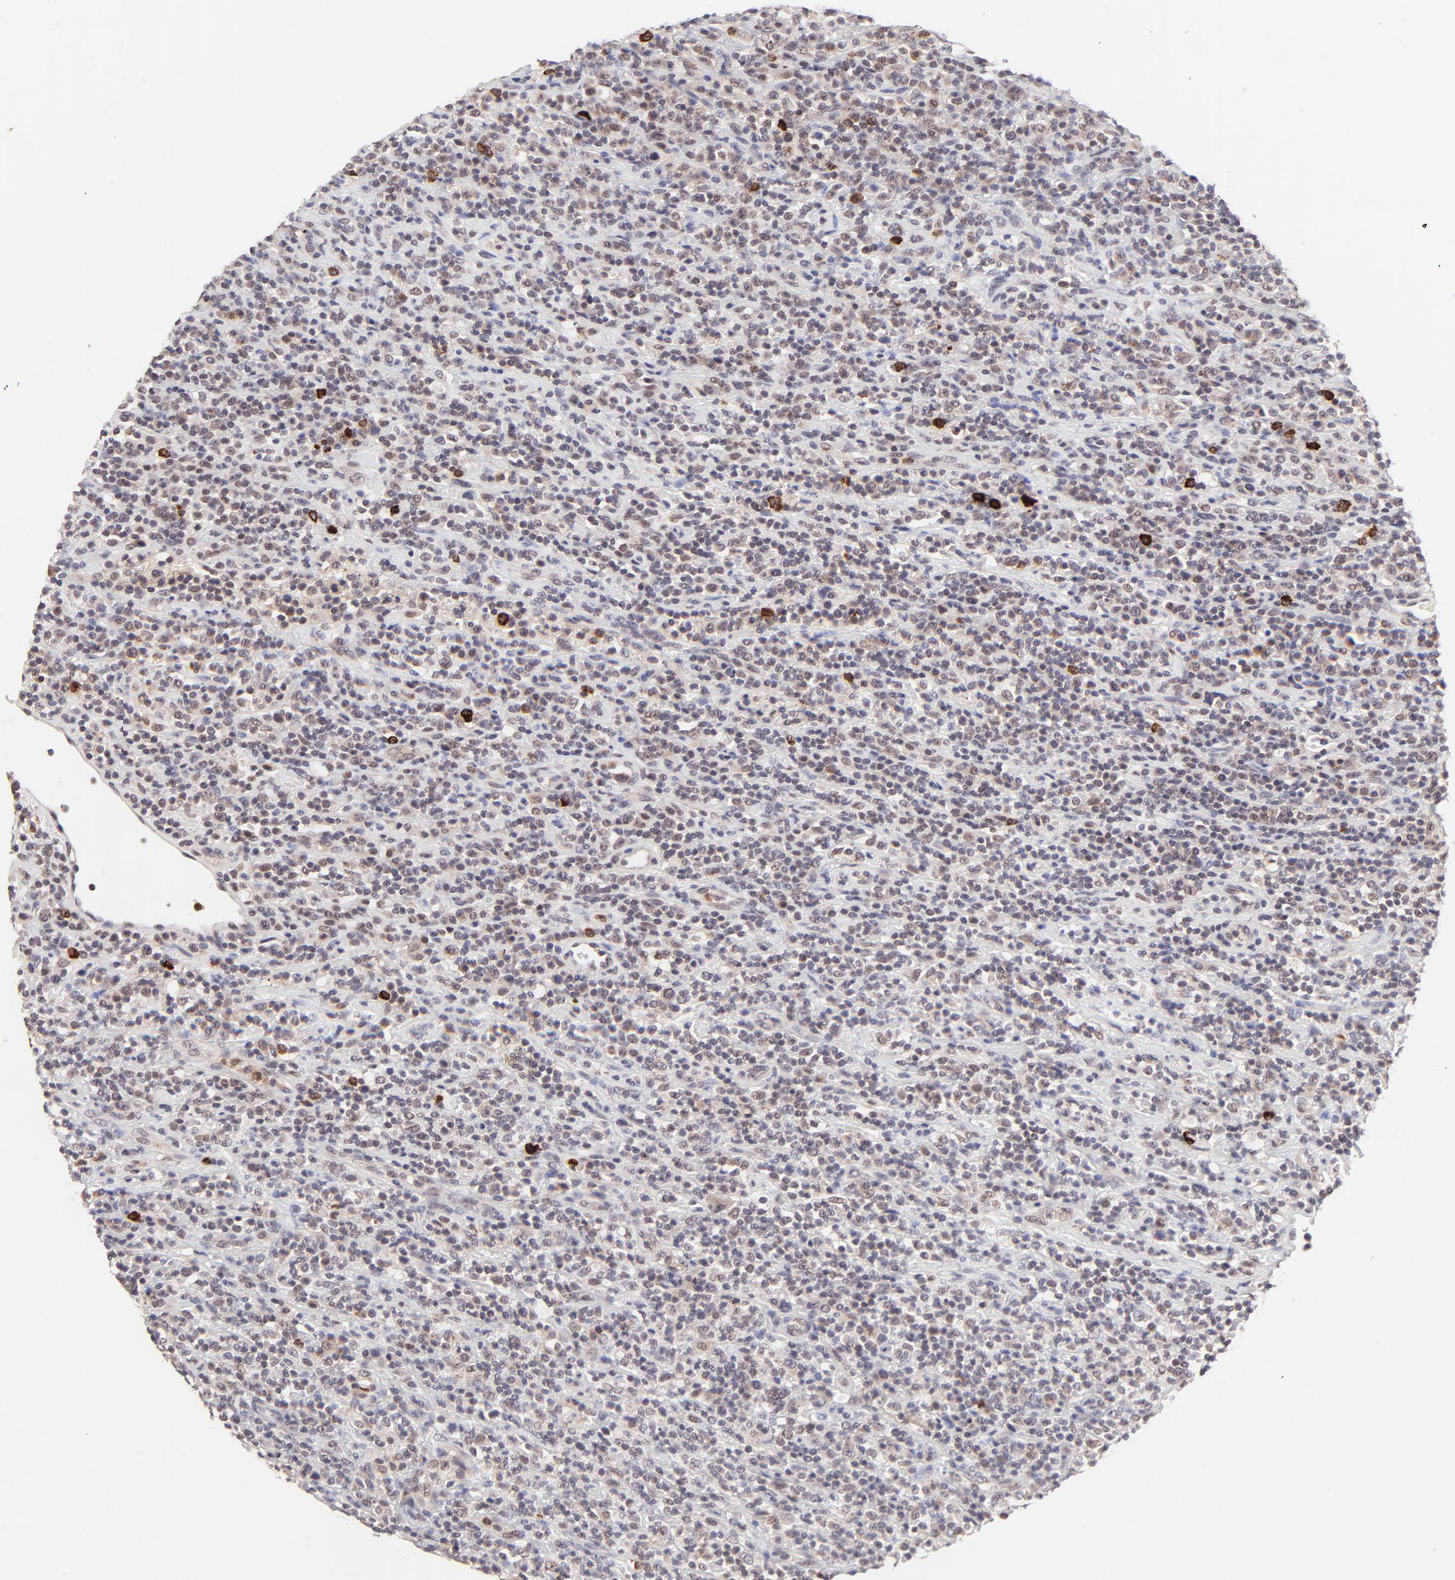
{"staining": {"intensity": "strong", "quantity": "<25%", "location": "cytoplasmic/membranous"}, "tissue": "lymphoma", "cell_type": "Tumor cells", "image_type": "cancer", "snomed": [{"axis": "morphology", "description": "Hodgkin's disease, NOS"}, {"axis": "topography", "description": "Lymph node"}], "caption": "The micrograph demonstrates immunohistochemical staining of Hodgkin's disease. There is strong cytoplasmic/membranous staining is identified in about <25% of tumor cells.", "gene": "MED12", "patient": {"sex": "male", "age": 65}}